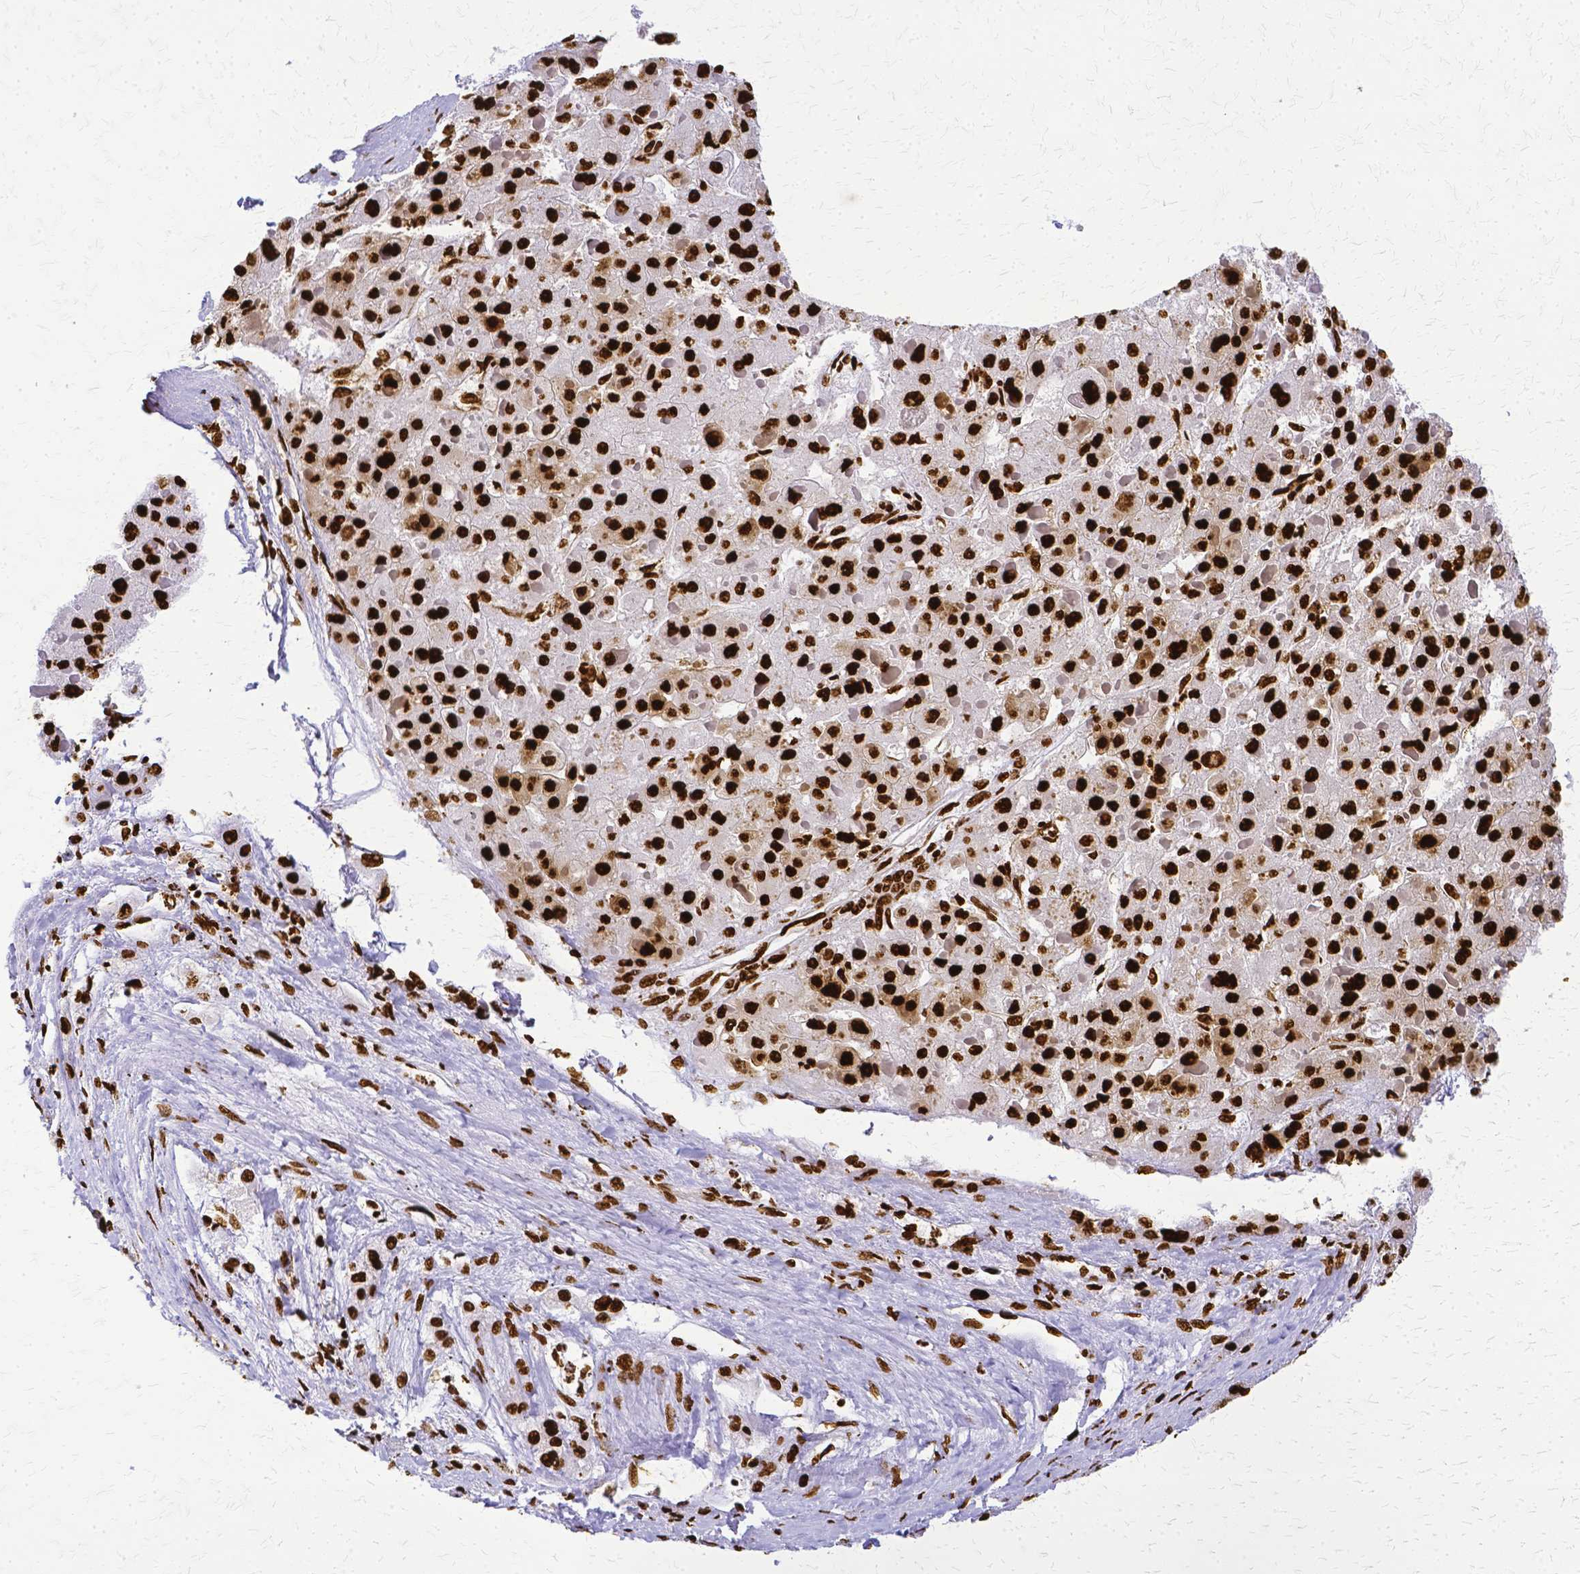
{"staining": {"intensity": "strong", "quantity": ">75%", "location": "nuclear"}, "tissue": "liver cancer", "cell_type": "Tumor cells", "image_type": "cancer", "snomed": [{"axis": "morphology", "description": "Carcinoma, Hepatocellular, NOS"}, {"axis": "topography", "description": "Liver"}], "caption": "DAB (3,3'-diaminobenzidine) immunohistochemical staining of liver hepatocellular carcinoma reveals strong nuclear protein staining in approximately >75% of tumor cells. (Stains: DAB (3,3'-diaminobenzidine) in brown, nuclei in blue, Microscopy: brightfield microscopy at high magnification).", "gene": "SFPQ", "patient": {"sex": "female", "age": 73}}